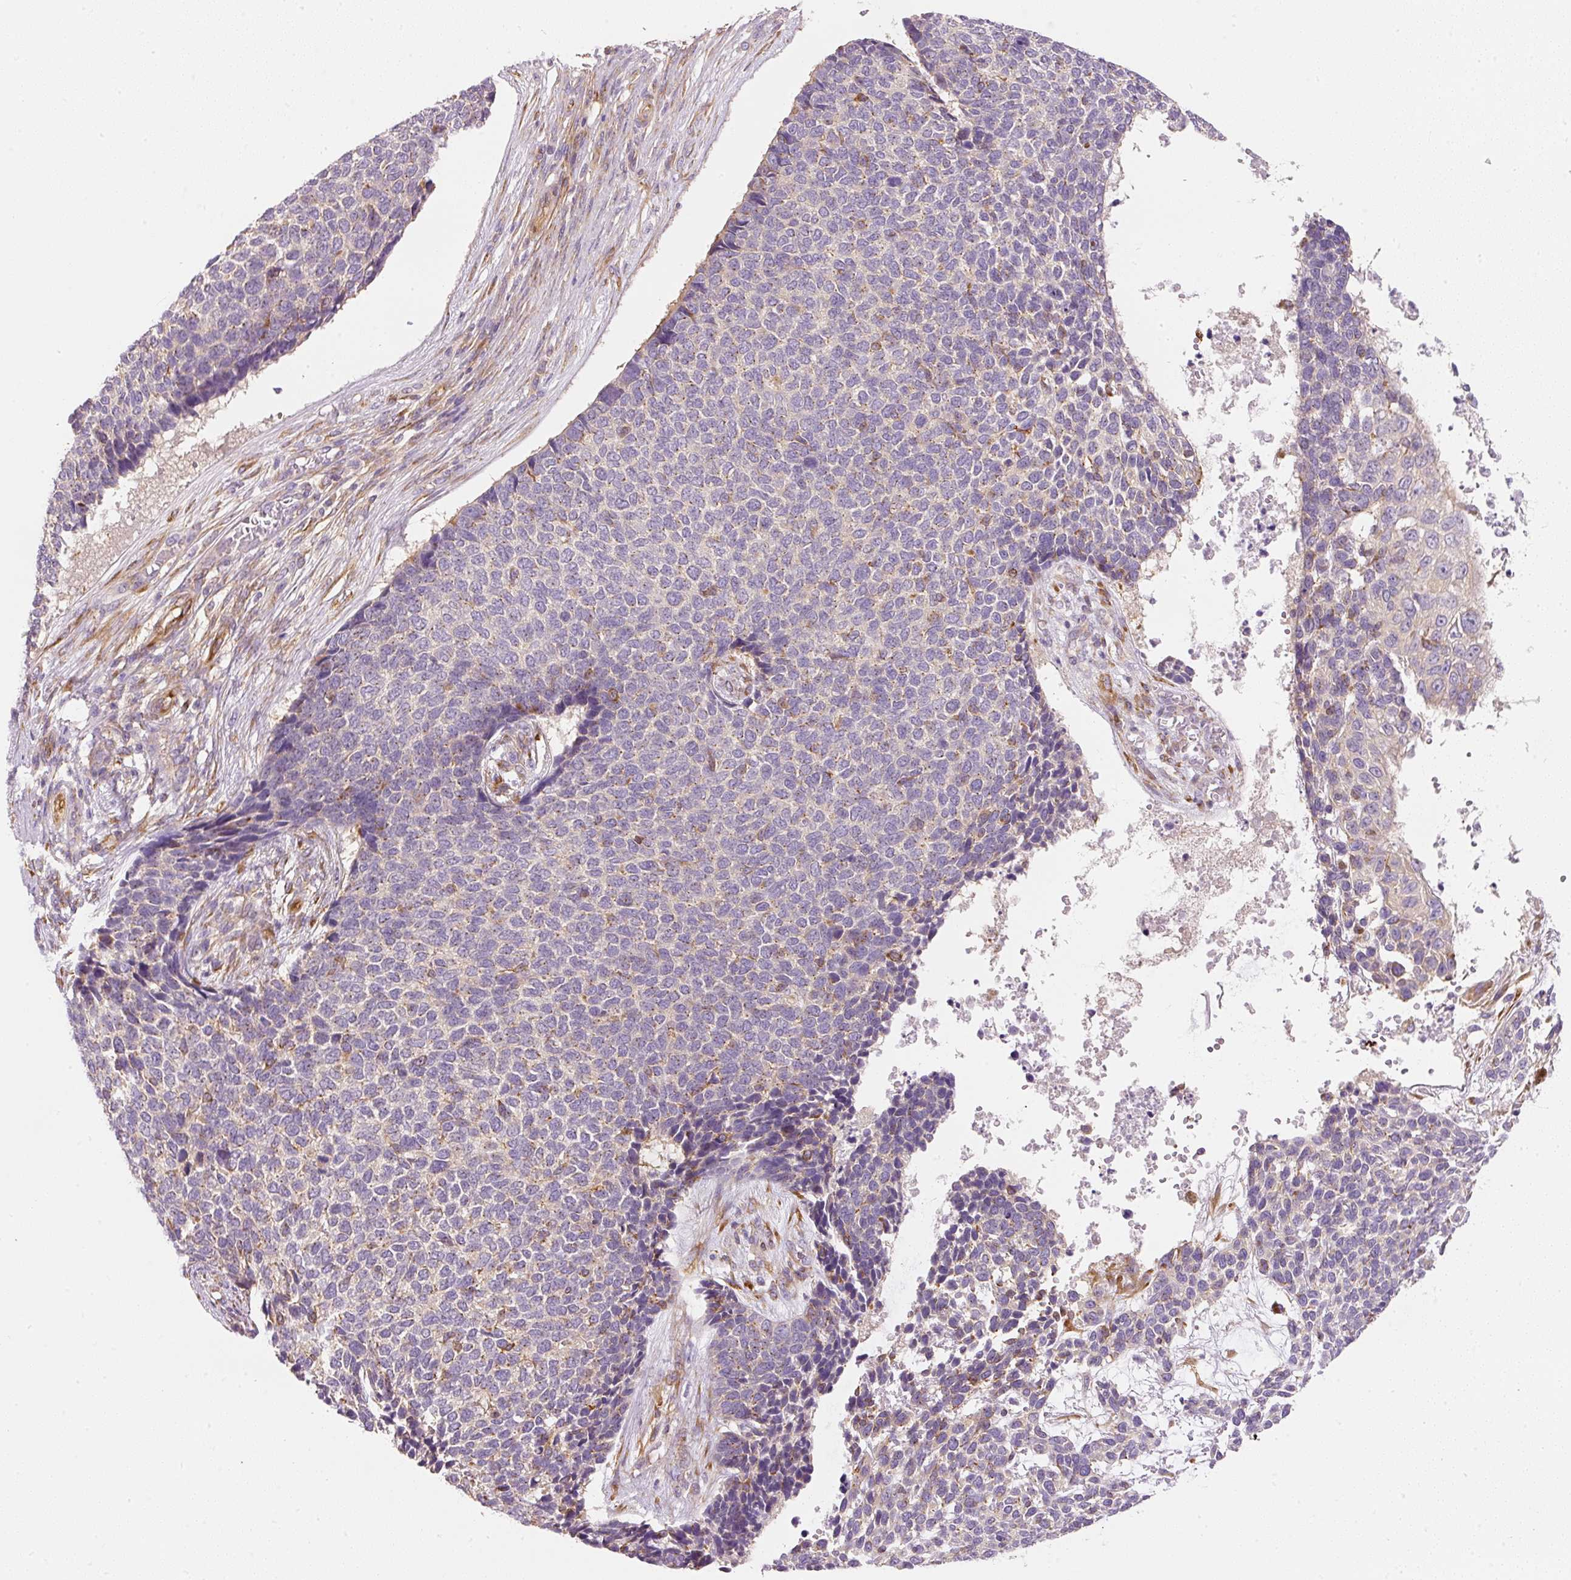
{"staining": {"intensity": "moderate", "quantity": "<25%", "location": "cytoplasmic/membranous"}, "tissue": "skin cancer", "cell_type": "Tumor cells", "image_type": "cancer", "snomed": [{"axis": "morphology", "description": "Basal cell carcinoma"}, {"axis": "topography", "description": "Skin"}], "caption": "Skin basal cell carcinoma was stained to show a protein in brown. There is low levels of moderate cytoplasmic/membranous positivity in about <25% of tumor cells.", "gene": "RNF167", "patient": {"sex": "female", "age": 84}}